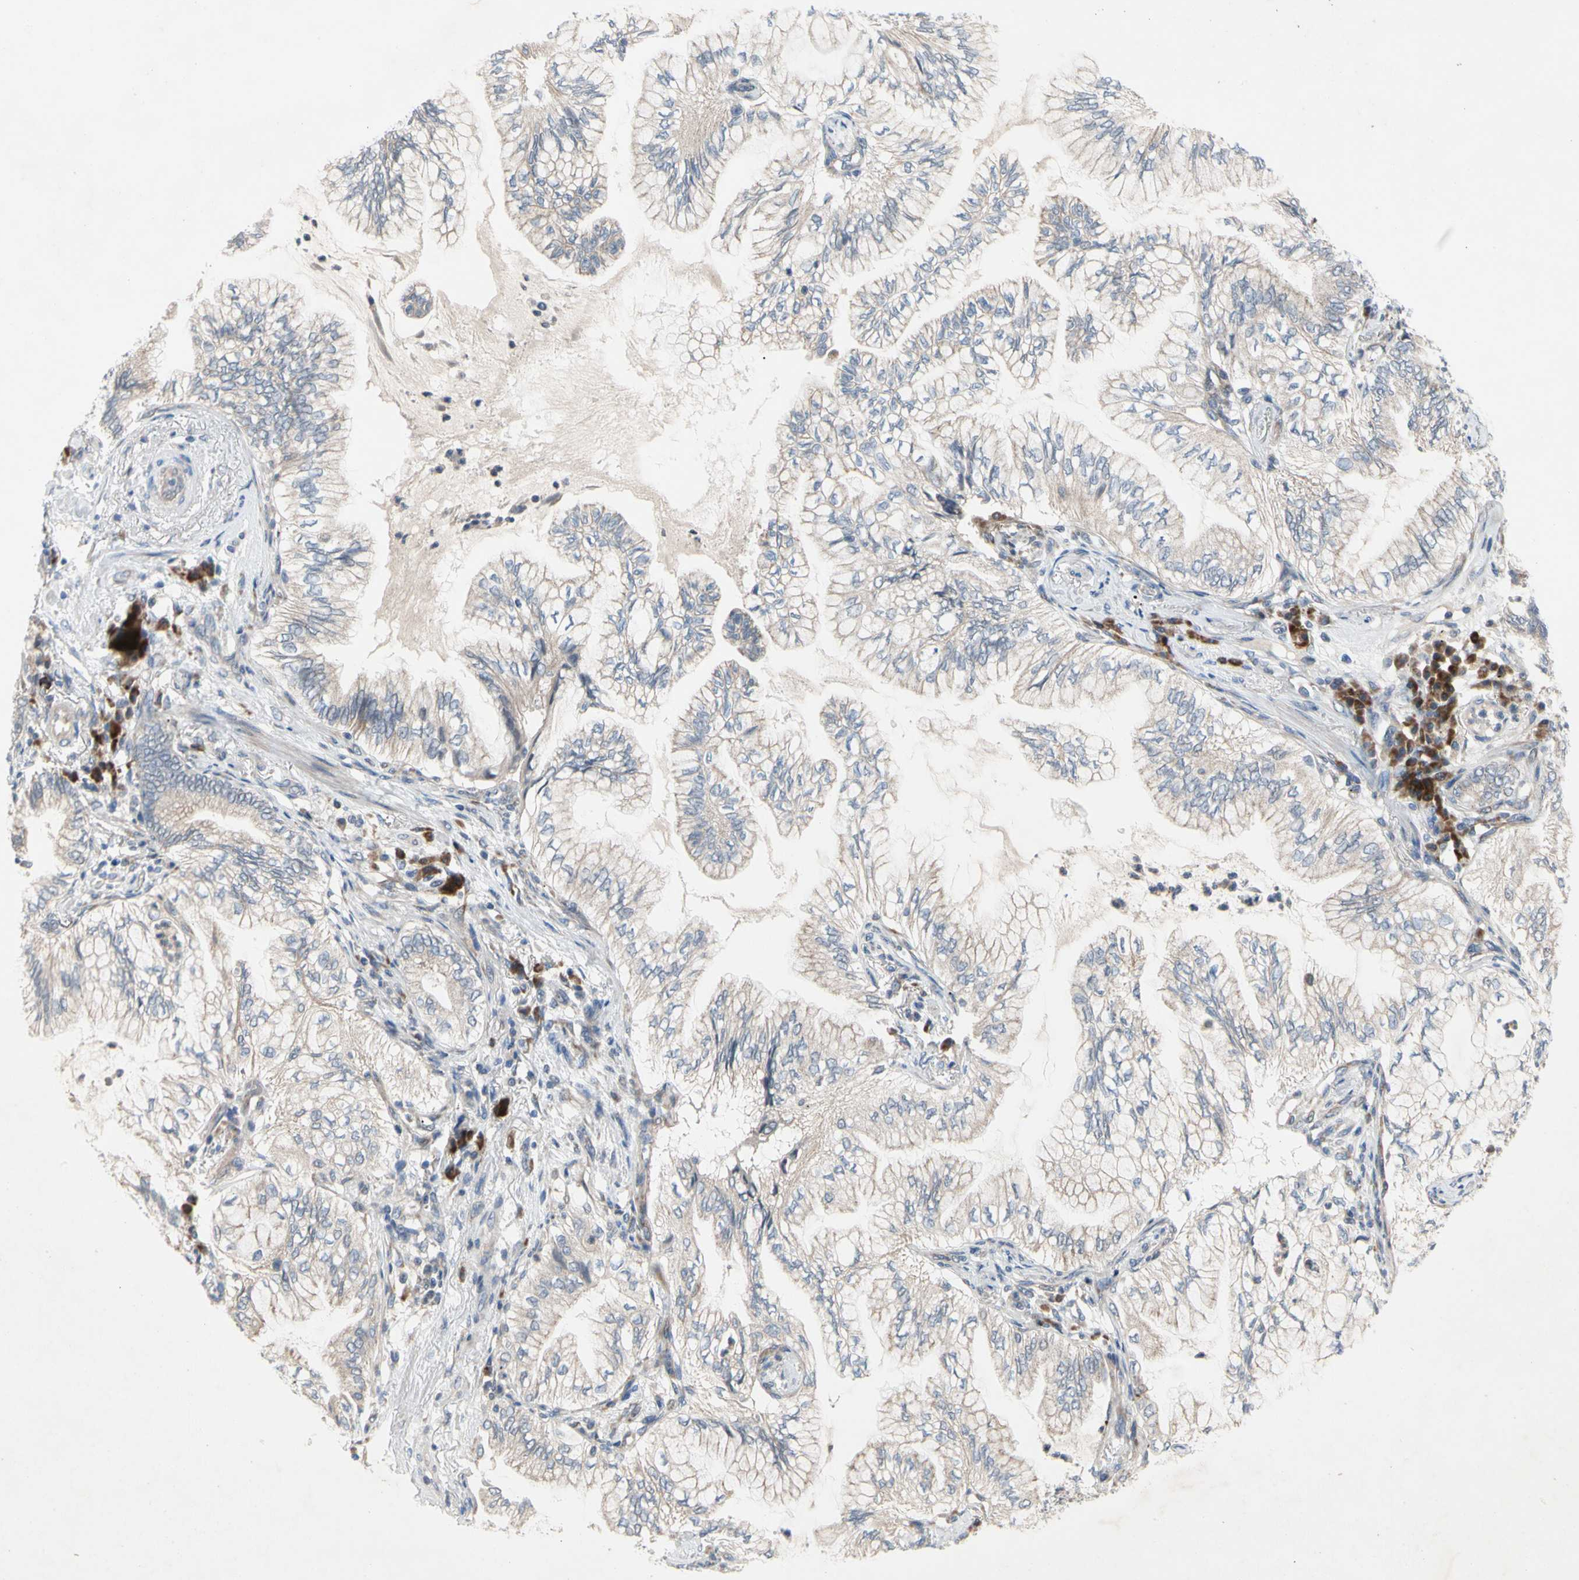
{"staining": {"intensity": "weak", "quantity": ">75%", "location": "cytoplasmic/membranous"}, "tissue": "lung cancer", "cell_type": "Tumor cells", "image_type": "cancer", "snomed": [{"axis": "morphology", "description": "Normal tissue, NOS"}, {"axis": "morphology", "description": "Adenocarcinoma, NOS"}, {"axis": "topography", "description": "Bronchus"}, {"axis": "topography", "description": "Lung"}], "caption": "Immunohistochemistry (IHC) micrograph of lung adenocarcinoma stained for a protein (brown), which demonstrates low levels of weak cytoplasmic/membranous expression in approximately >75% of tumor cells.", "gene": "MARK1", "patient": {"sex": "female", "age": 70}}